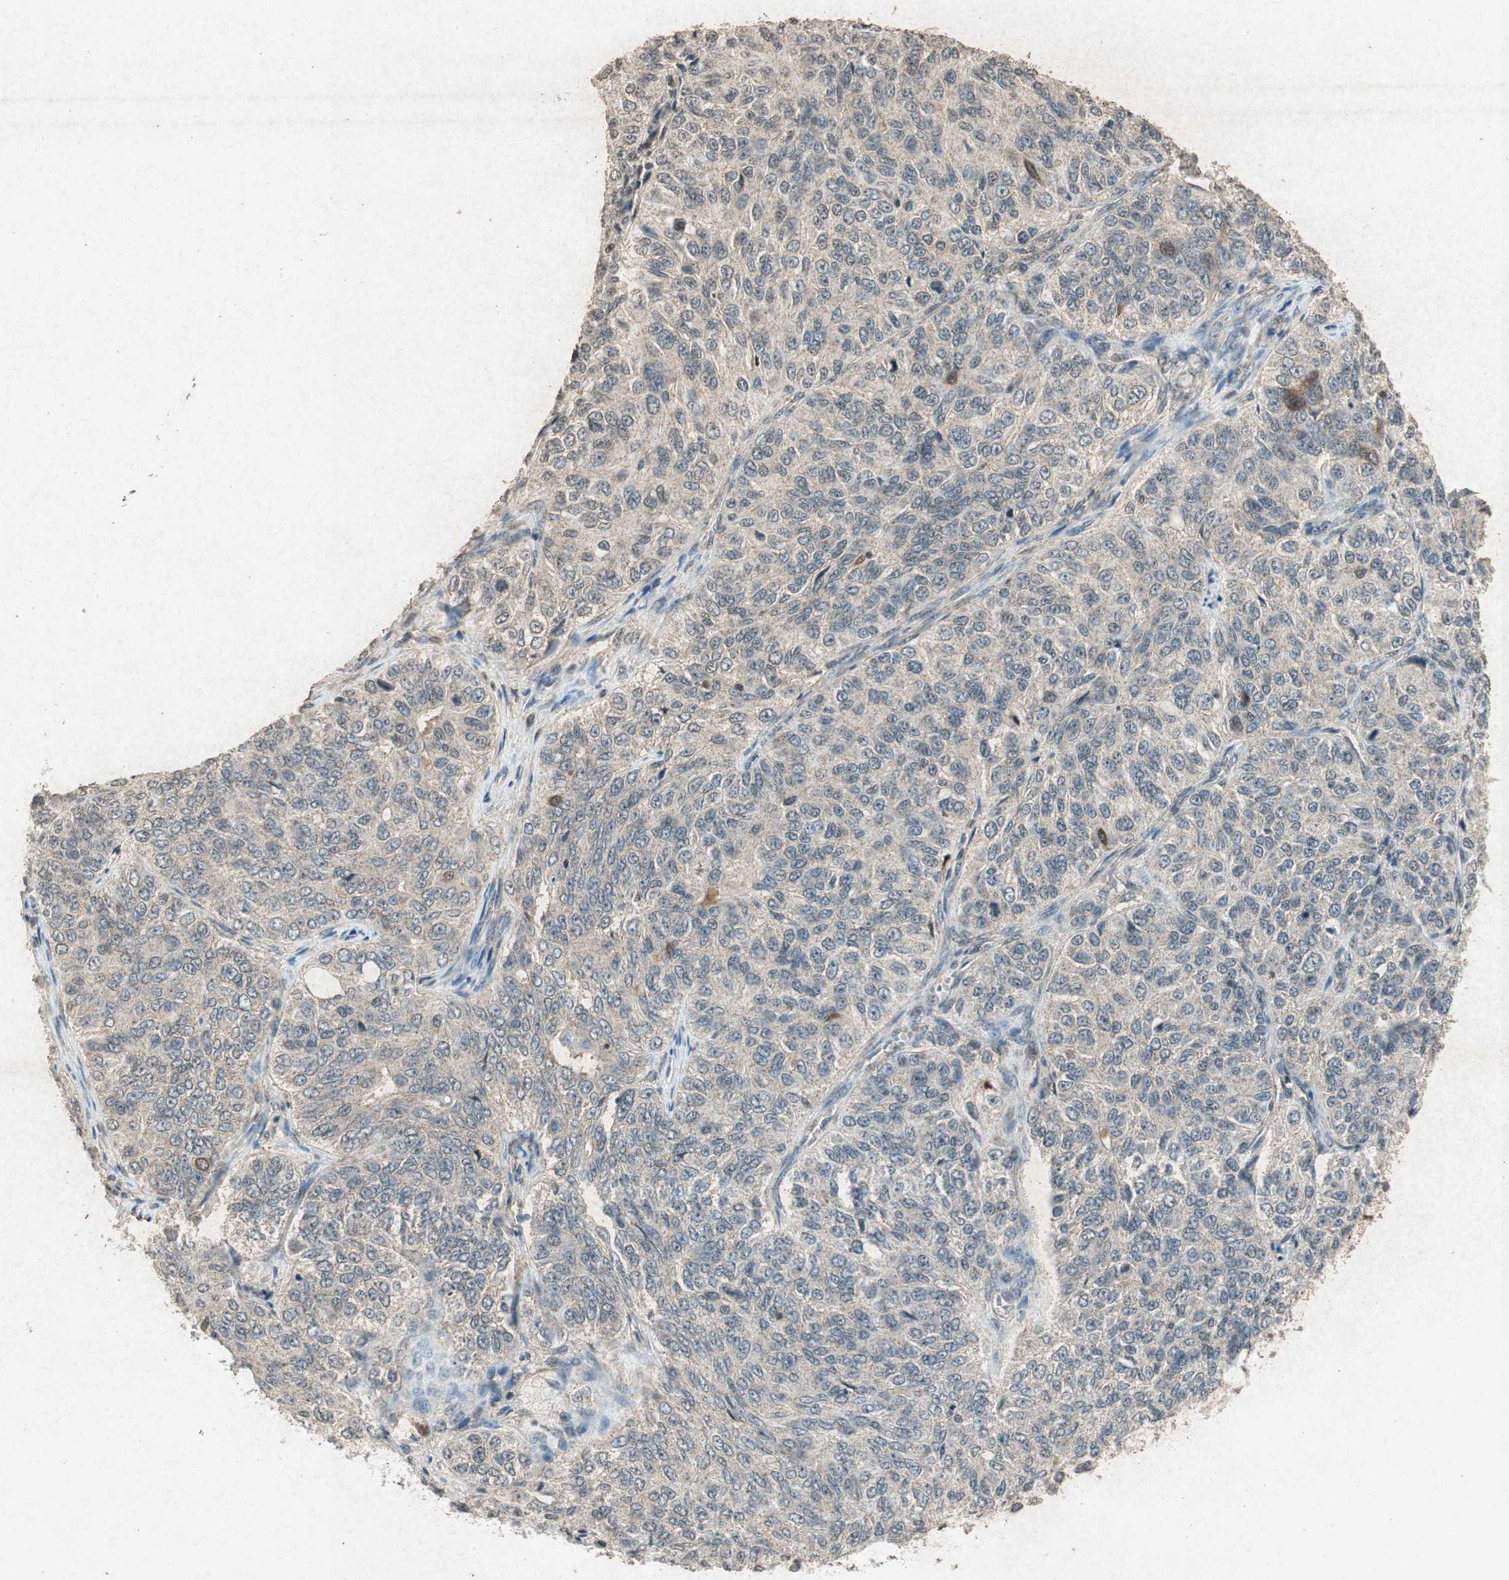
{"staining": {"intensity": "negative", "quantity": "none", "location": "none"}, "tissue": "ovarian cancer", "cell_type": "Tumor cells", "image_type": "cancer", "snomed": [{"axis": "morphology", "description": "Carcinoma, endometroid"}, {"axis": "topography", "description": "Ovary"}], "caption": "A photomicrograph of endometroid carcinoma (ovarian) stained for a protein demonstrates no brown staining in tumor cells.", "gene": "PRKG1", "patient": {"sex": "female", "age": 51}}